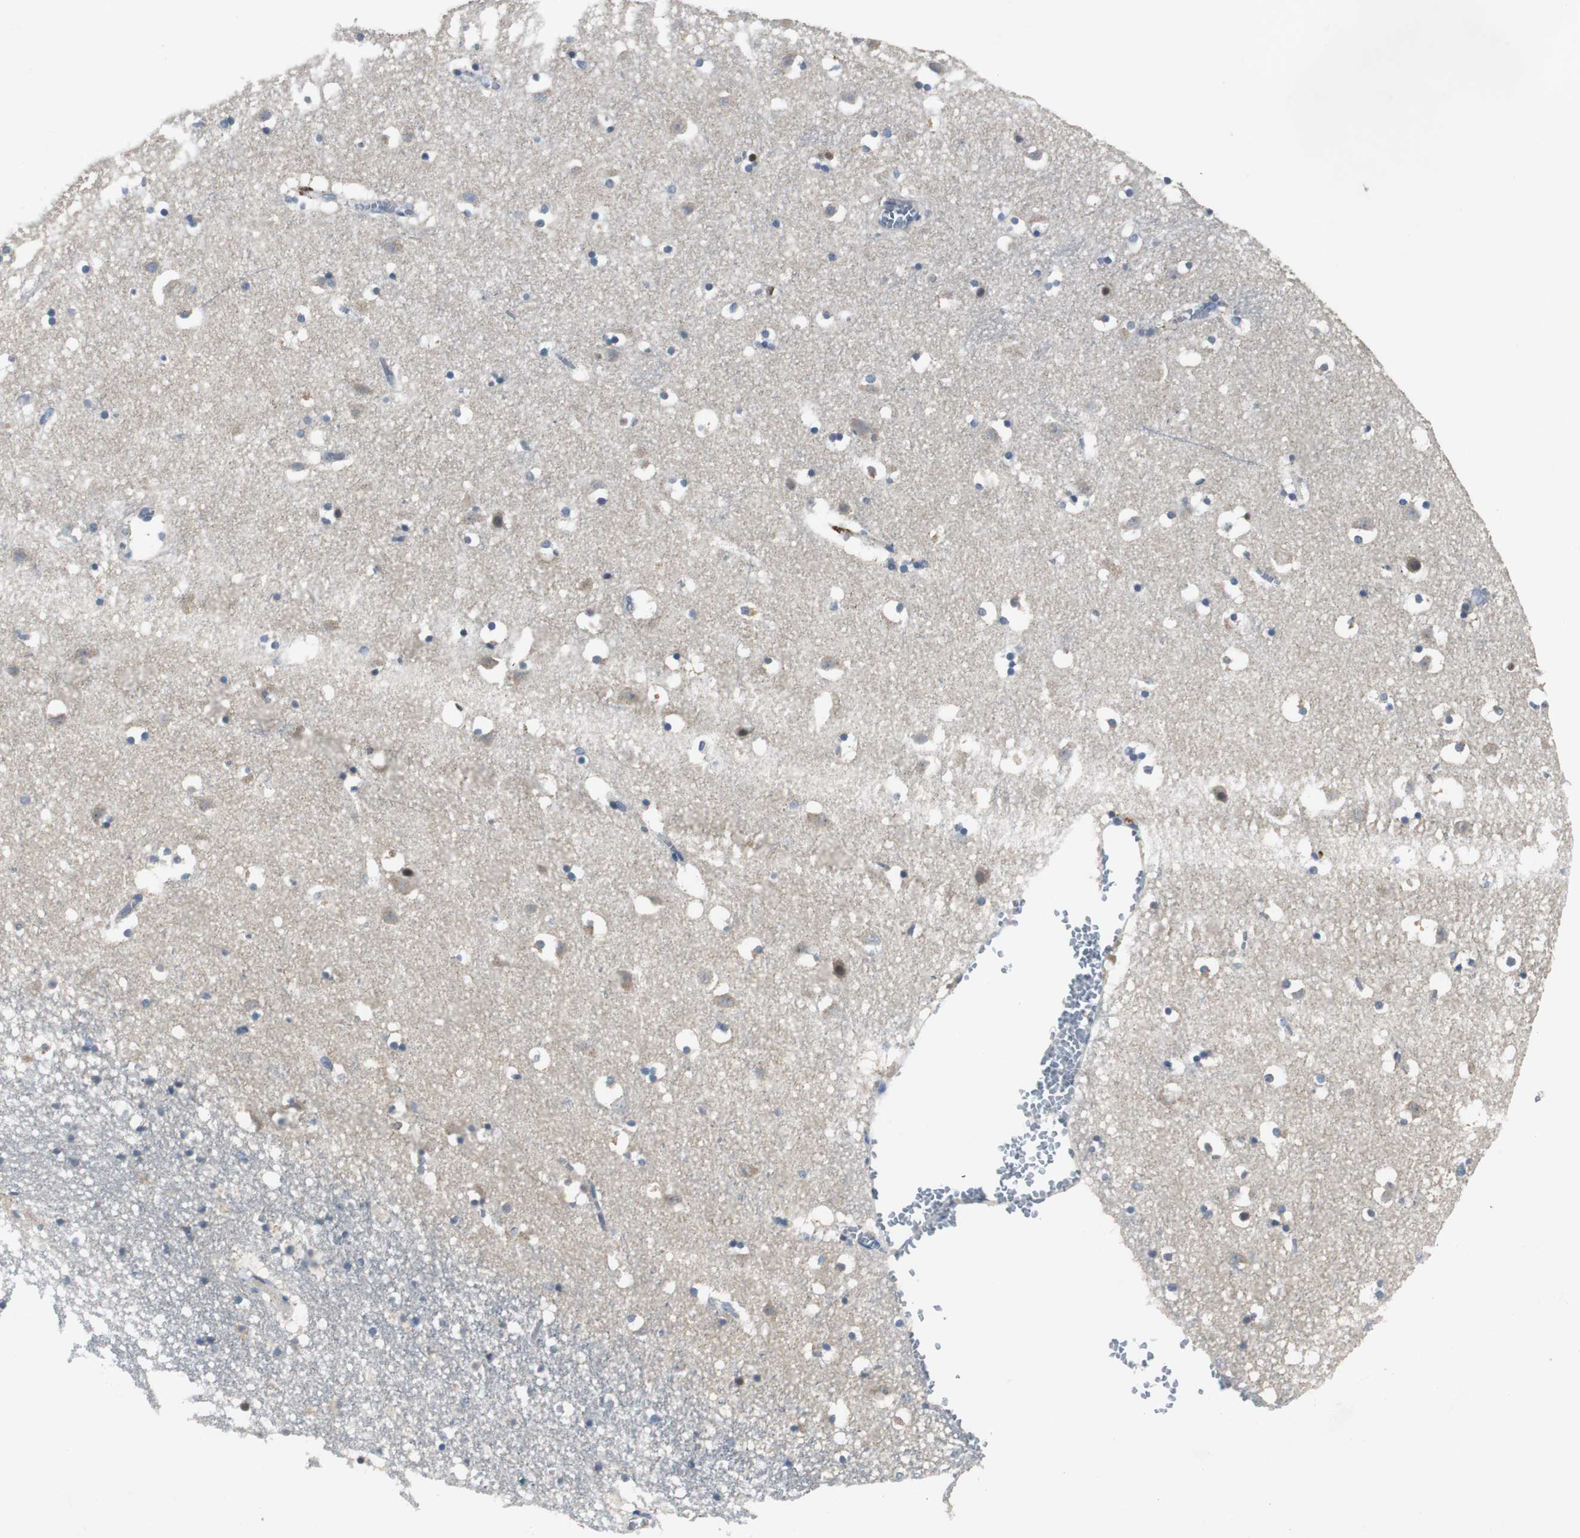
{"staining": {"intensity": "negative", "quantity": "none", "location": "none"}, "tissue": "caudate", "cell_type": "Glial cells", "image_type": "normal", "snomed": [{"axis": "morphology", "description": "Normal tissue, NOS"}, {"axis": "topography", "description": "Lateral ventricle wall"}], "caption": "Histopathology image shows no significant protein expression in glial cells of benign caudate. The staining was performed using DAB (3,3'-diaminobenzidine) to visualize the protein expression in brown, while the nuclei were stained in blue with hematoxylin (Magnification: 20x).", "gene": "MYT1", "patient": {"sex": "male", "age": 45}}